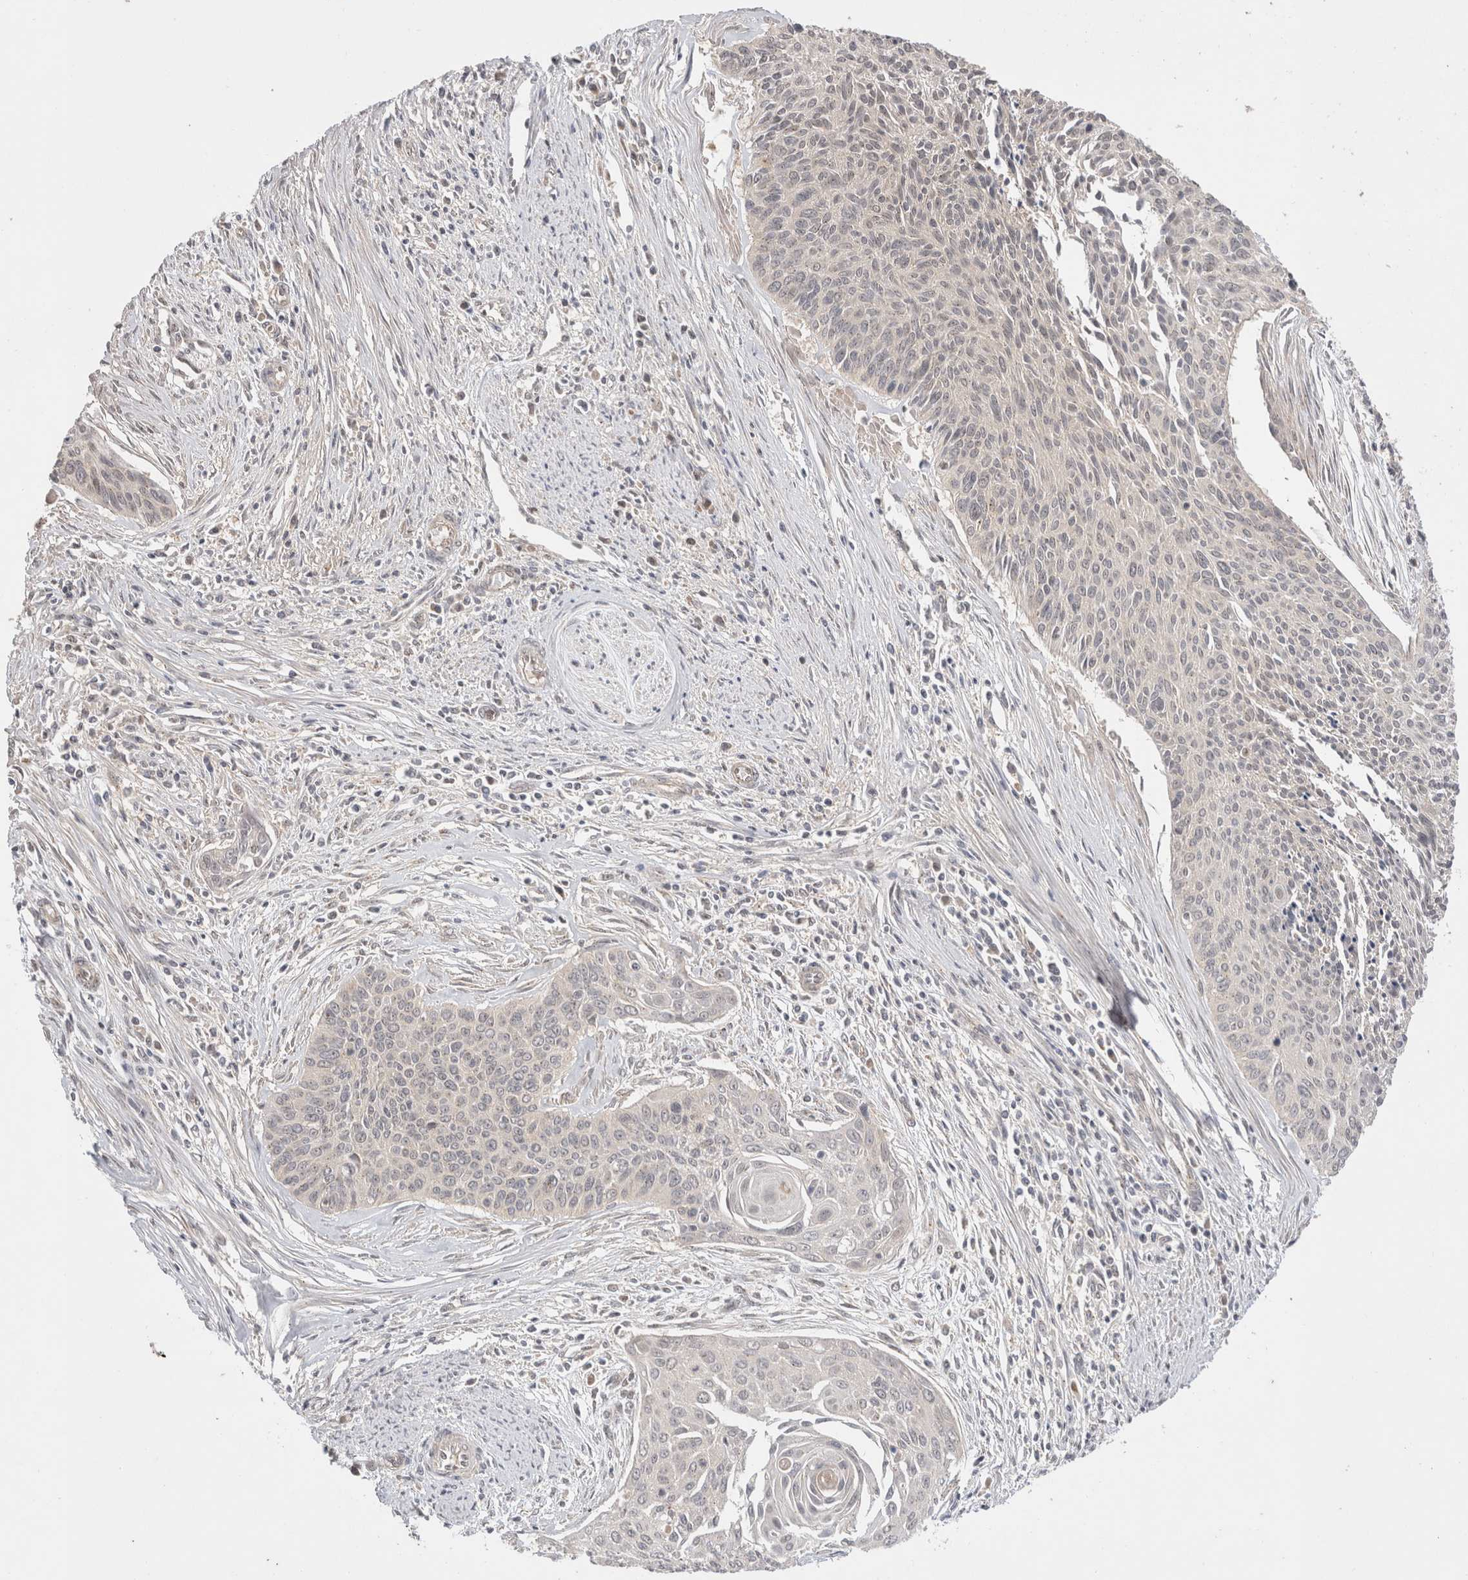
{"staining": {"intensity": "weak", "quantity": "25%-75%", "location": "cytoplasmic/membranous,nuclear"}, "tissue": "cervical cancer", "cell_type": "Tumor cells", "image_type": "cancer", "snomed": [{"axis": "morphology", "description": "Squamous cell carcinoma, NOS"}, {"axis": "topography", "description": "Cervix"}], "caption": "The immunohistochemical stain shows weak cytoplasmic/membranous and nuclear staining in tumor cells of cervical squamous cell carcinoma tissue. The staining is performed using DAB (3,3'-diaminobenzidine) brown chromogen to label protein expression. The nuclei are counter-stained blue using hematoxylin.", "gene": "SLC29A1", "patient": {"sex": "female", "age": 55}}